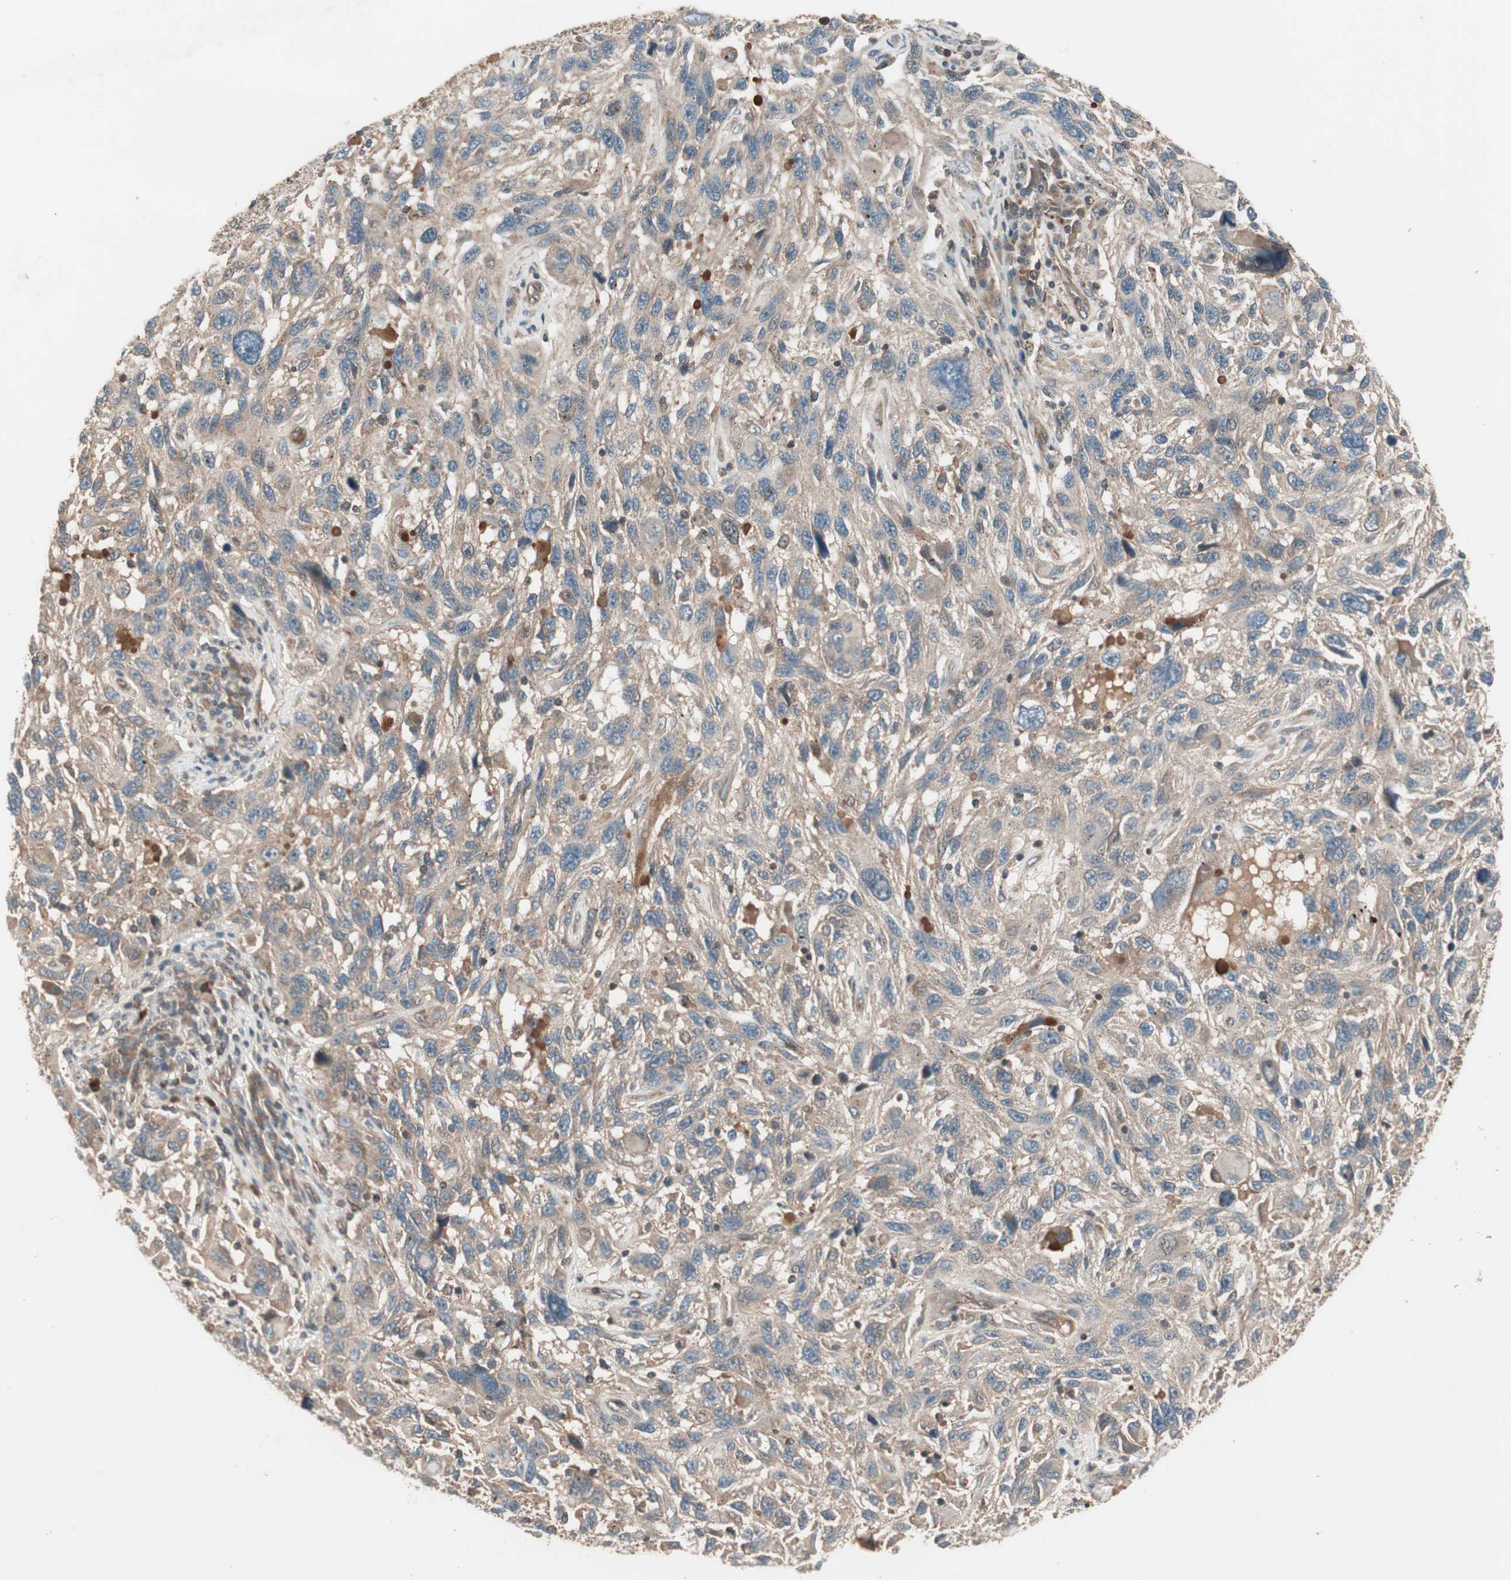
{"staining": {"intensity": "moderate", "quantity": ">75%", "location": "cytoplasmic/membranous"}, "tissue": "melanoma", "cell_type": "Tumor cells", "image_type": "cancer", "snomed": [{"axis": "morphology", "description": "Malignant melanoma, NOS"}, {"axis": "topography", "description": "Skin"}], "caption": "Immunohistochemical staining of human malignant melanoma reveals medium levels of moderate cytoplasmic/membranous positivity in about >75% of tumor cells. (brown staining indicates protein expression, while blue staining denotes nuclei).", "gene": "TFPI", "patient": {"sex": "male", "age": 53}}